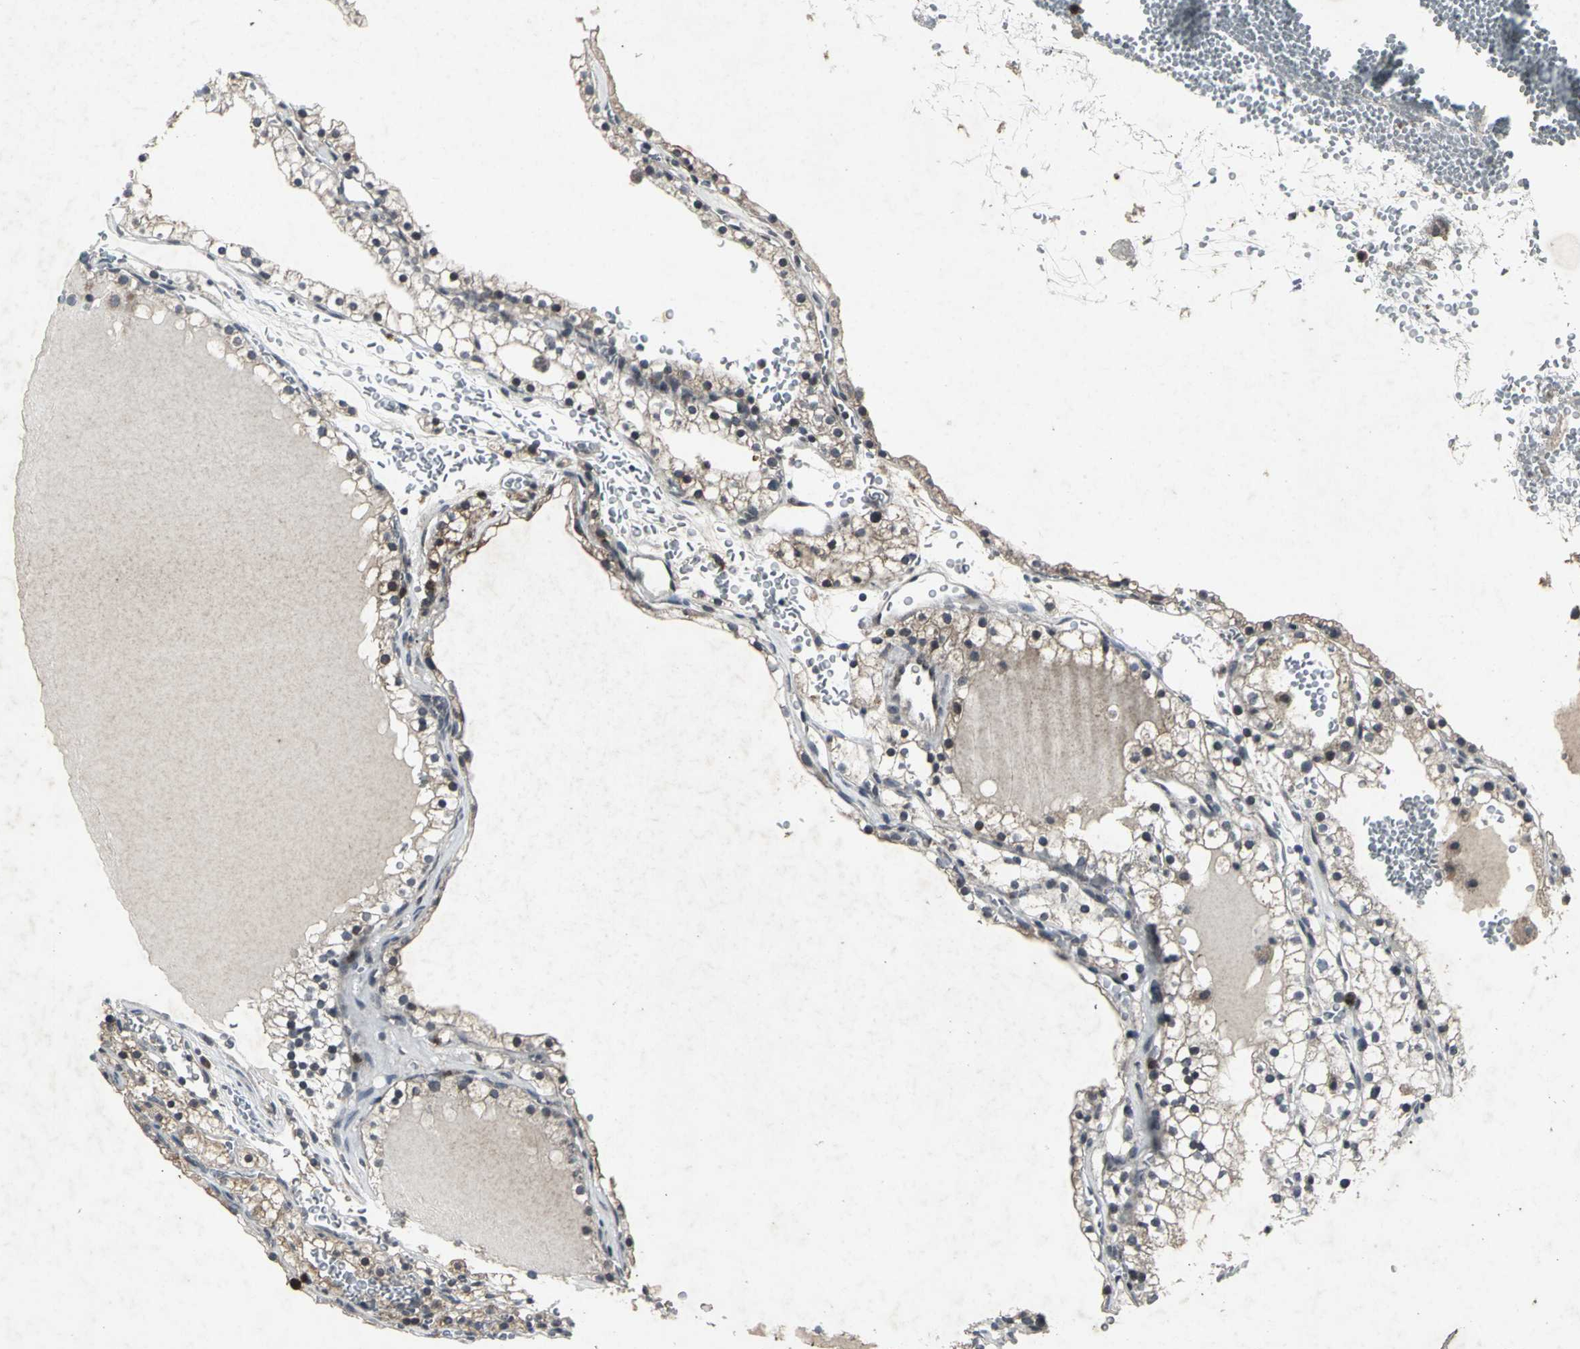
{"staining": {"intensity": "weak", "quantity": "25%-75%", "location": "cytoplasmic/membranous"}, "tissue": "renal cancer", "cell_type": "Tumor cells", "image_type": "cancer", "snomed": [{"axis": "morphology", "description": "Adenocarcinoma, NOS"}, {"axis": "topography", "description": "Kidney"}], "caption": "This is an image of immunohistochemistry (IHC) staining of adenocarcinoma (renal), which shows weak expression in the cytoplasmic/membranous of tumor cells.", "gene": "BMP4", "patient": {"sex": "female", "age": 41}}